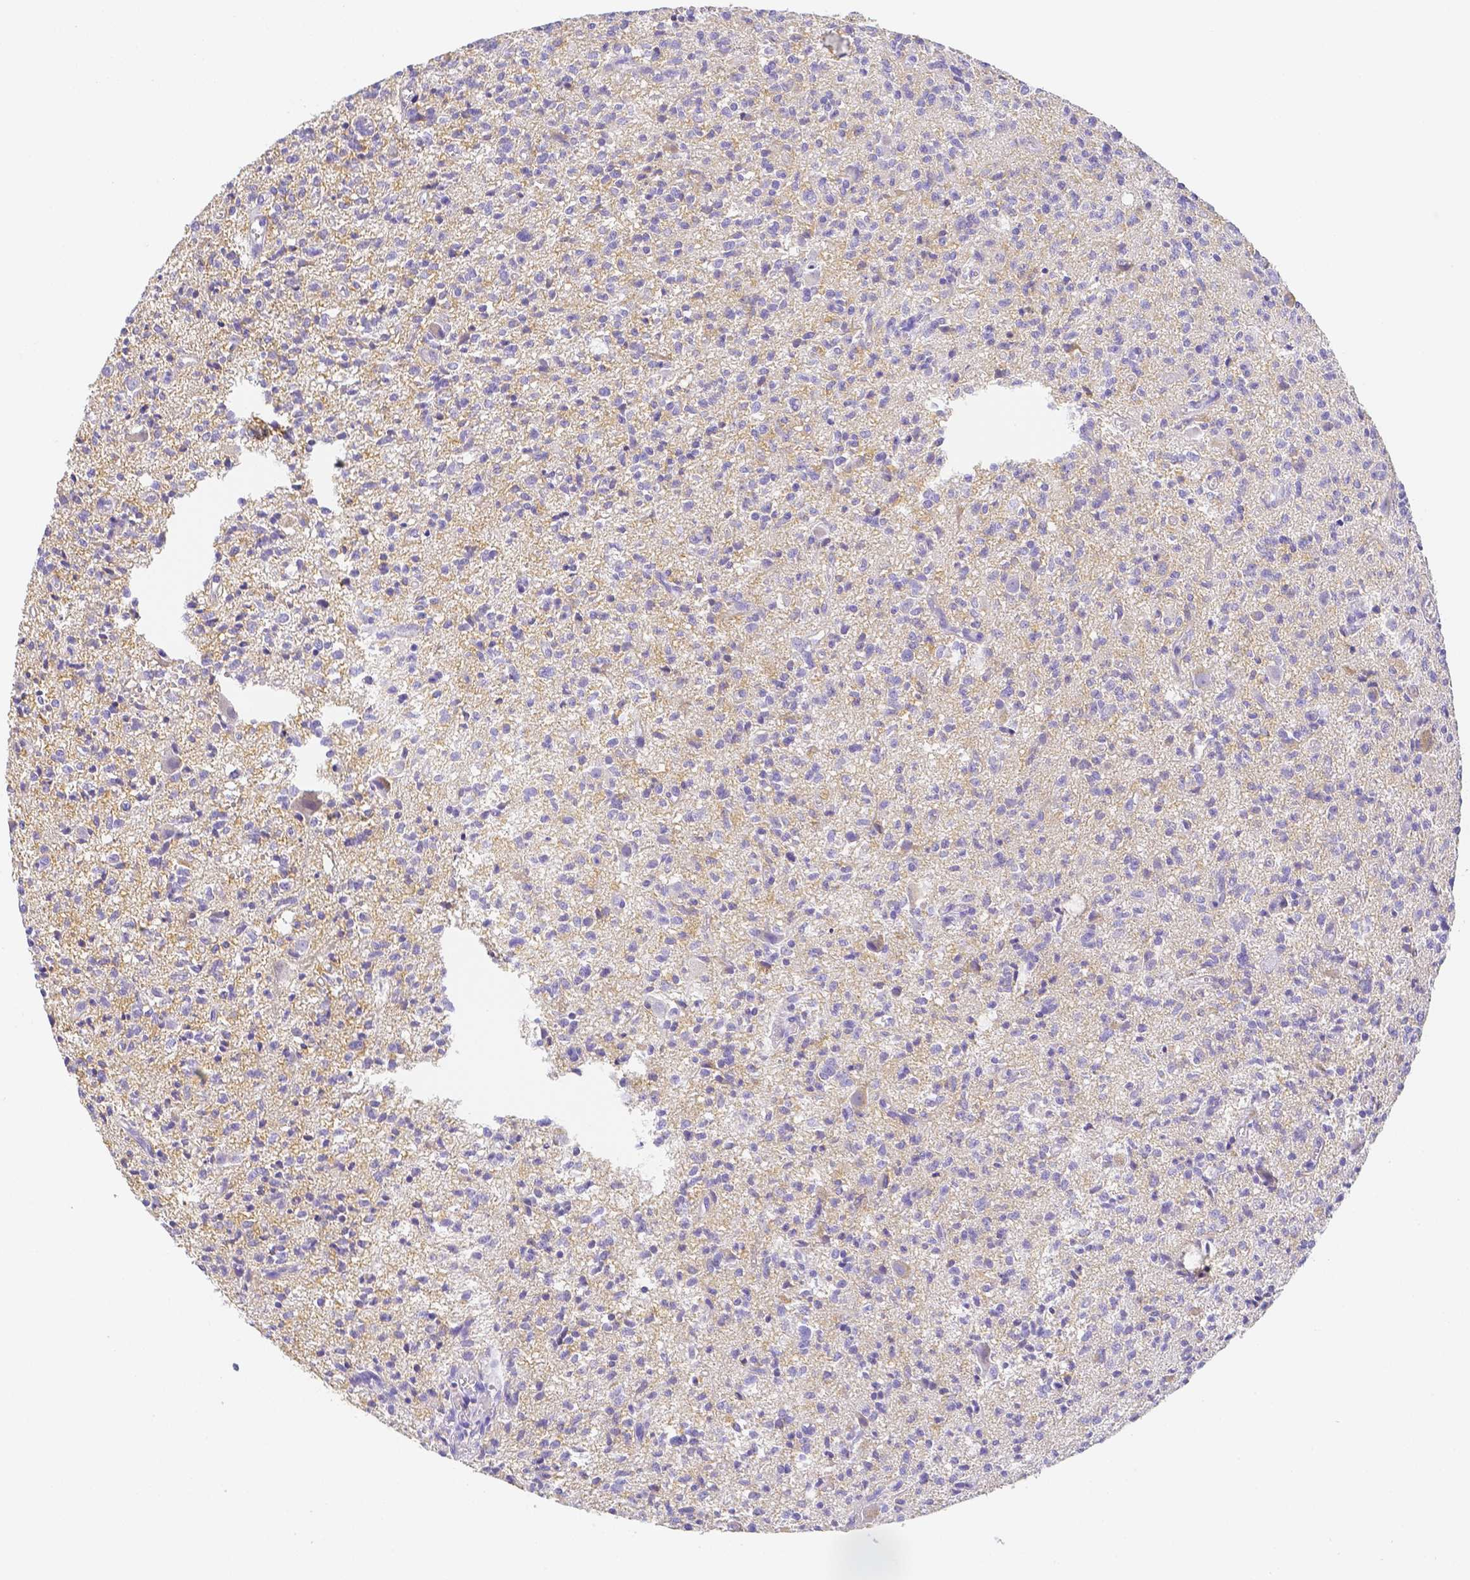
{"staining": {"intensity": "negative", "quantity": "none", "location": "none"}, "tissue": "glioma", "cell_type": "Tumor cells", "image_type": "cancer", "snomed": [{"axis": "morphology", "description": "Glioma, malignant, Low grade"}, {"axis": "topography", "description": "Brain"}], "caption": "Tumor cells are negative for protein expression in human malignant glioma (low-grade).", "gene": "ZG16B", "patient": {"sex": "male", "age": 64}}